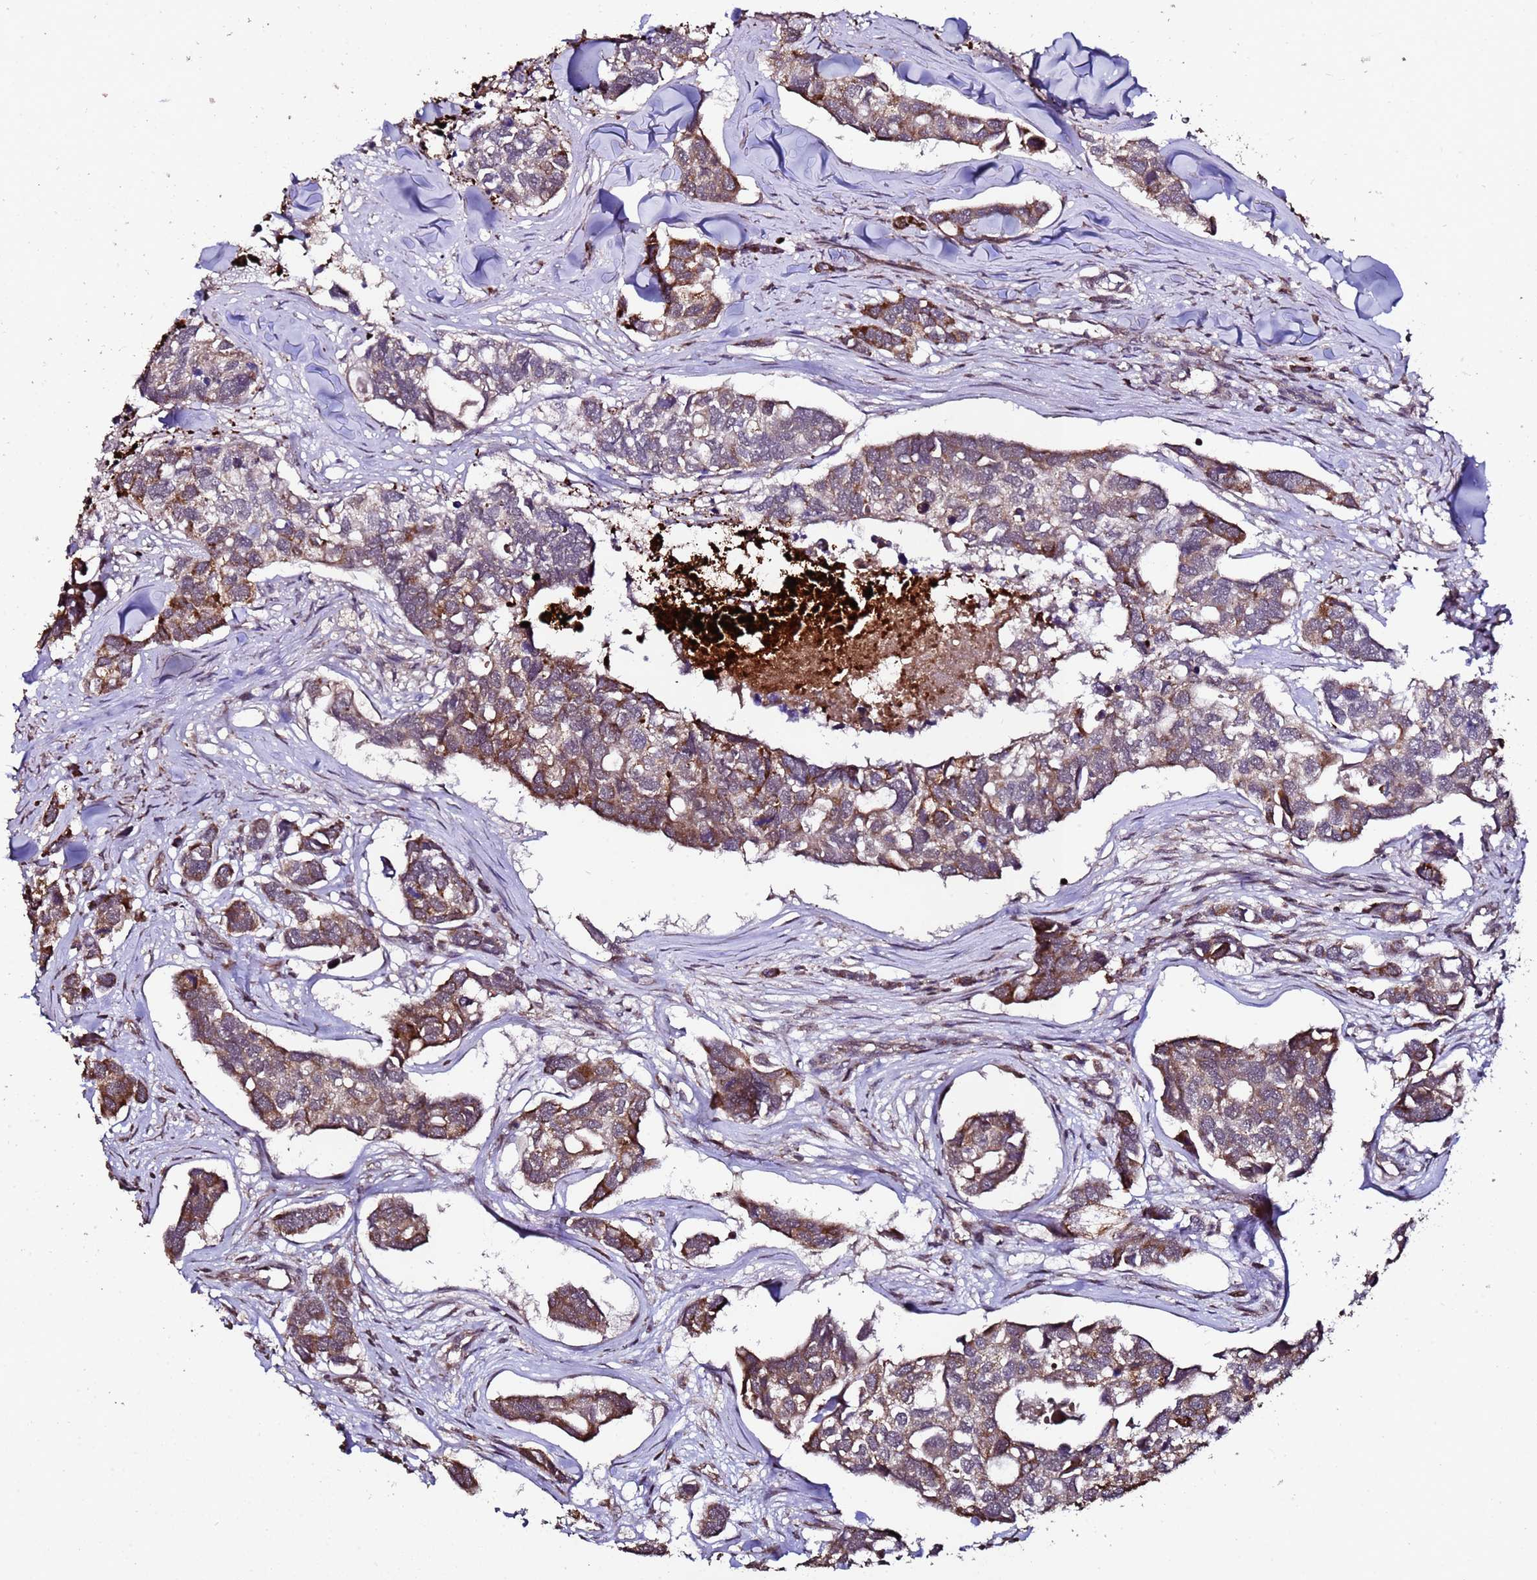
{"staining": {"intensity": "moderate", "quantity": ">75%", "location": "cytoplasmic/membranous"}, "tissue": "breast cancer", "cell_type": "Tumor cells", "image_type": "cancer", "snomed": [{"axis": "morphology", "description": "Duct carcinoma"}, {"axis": "topography", "description": "Breast"}], "caption": "Protein analysis of breast cancer (invasive ductal carcinoma) tissue reveals moderate cytoplasmic/membranous positivity in about >75% of tumor cells.", "gene": "PRODH", "patient": {"sex": "female", "age": 83}}